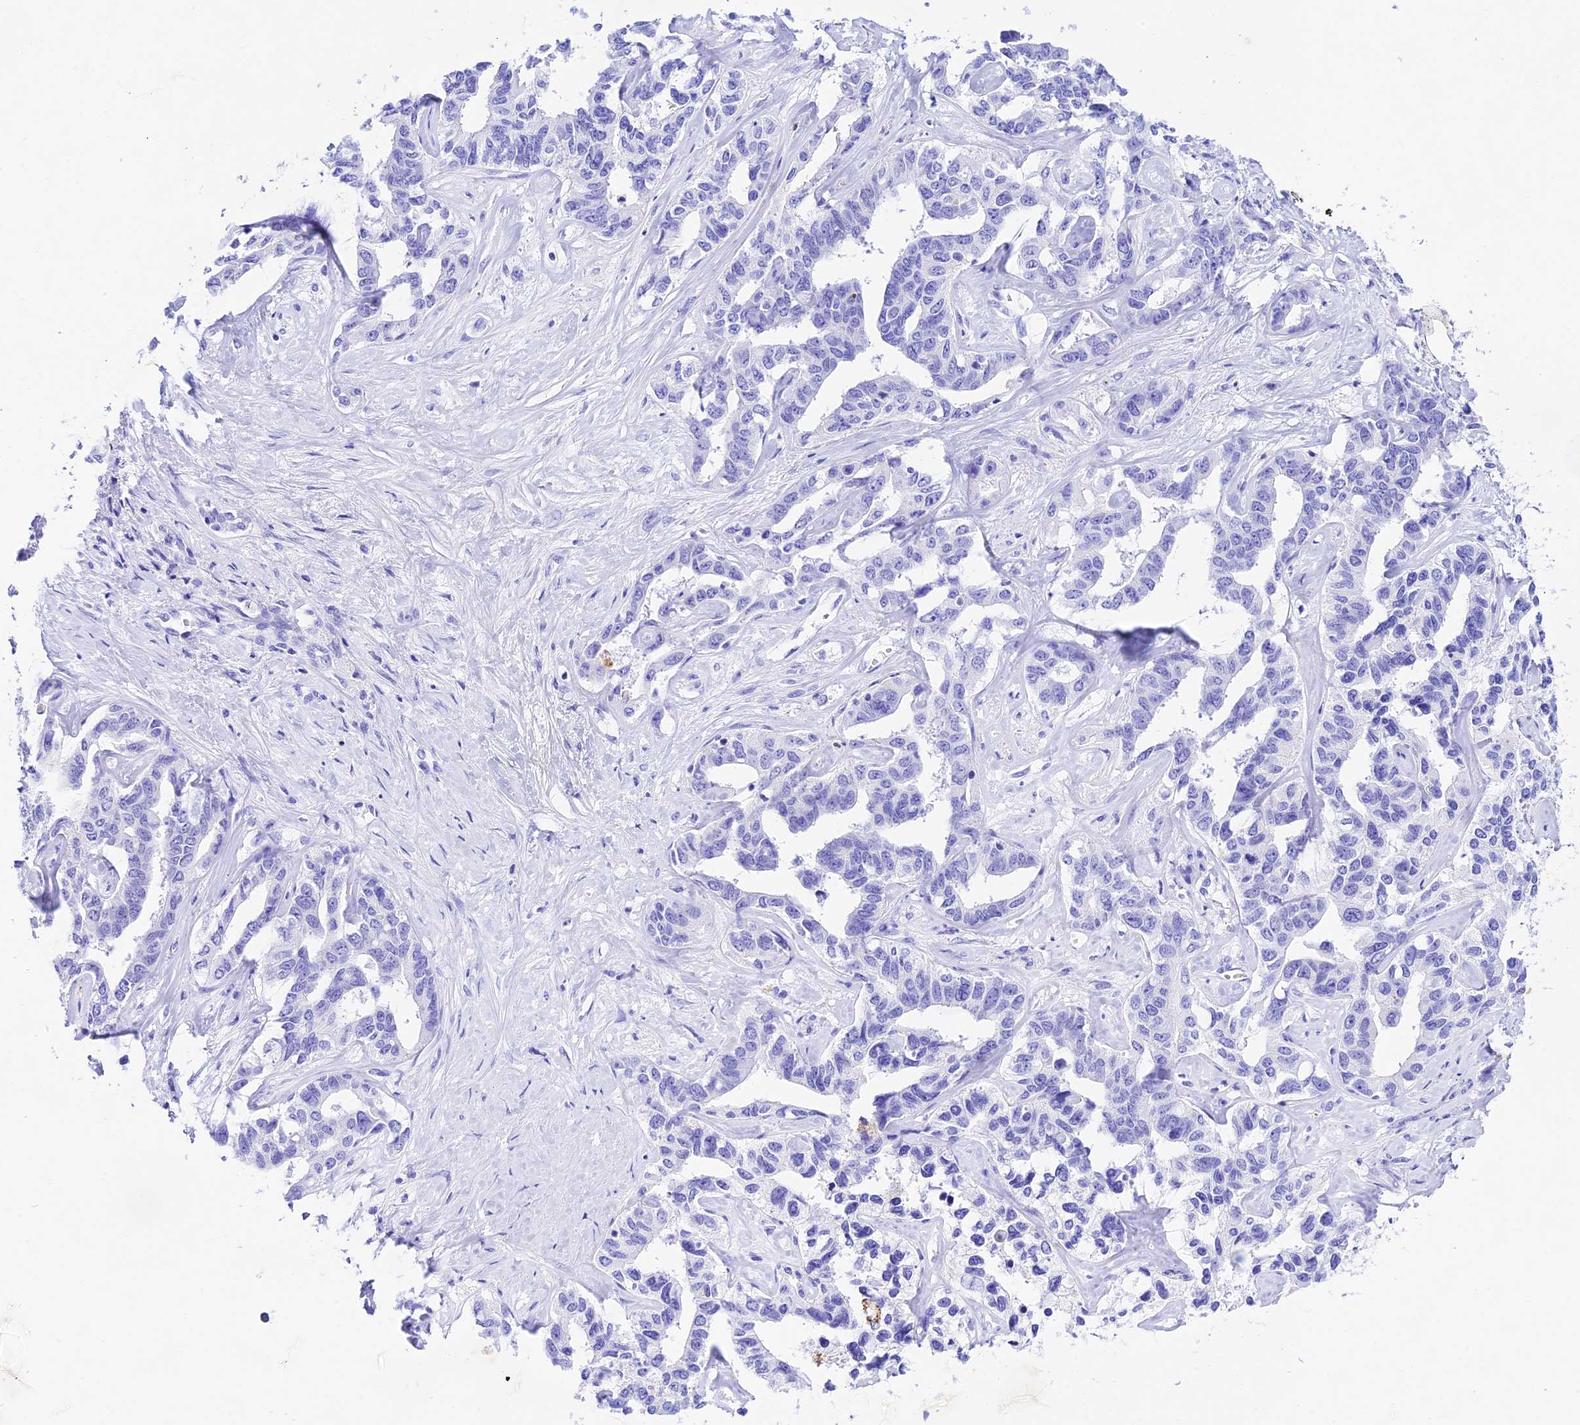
{"staining": {"intensity": "negative", "quantity": "none", "location": "none"}, "tissue": "liver cancer", "cell_type": "Tumor cells", "image_type": "cancer", "snomed": [{"axis": "morphology", "description": "Cholangiocarcinoma"}, {"axis": "topography", "description": "Liver"}], "caption": "This photomicrograph is of cholangiocarcinoma (liver) stained with immunohistochemistry to label a protein in brown with the nuclei are counter-stained blue. There is no staining in tumor cells.", "gene": "PSG11", "patient": {"sex": "male", "age": 59}}